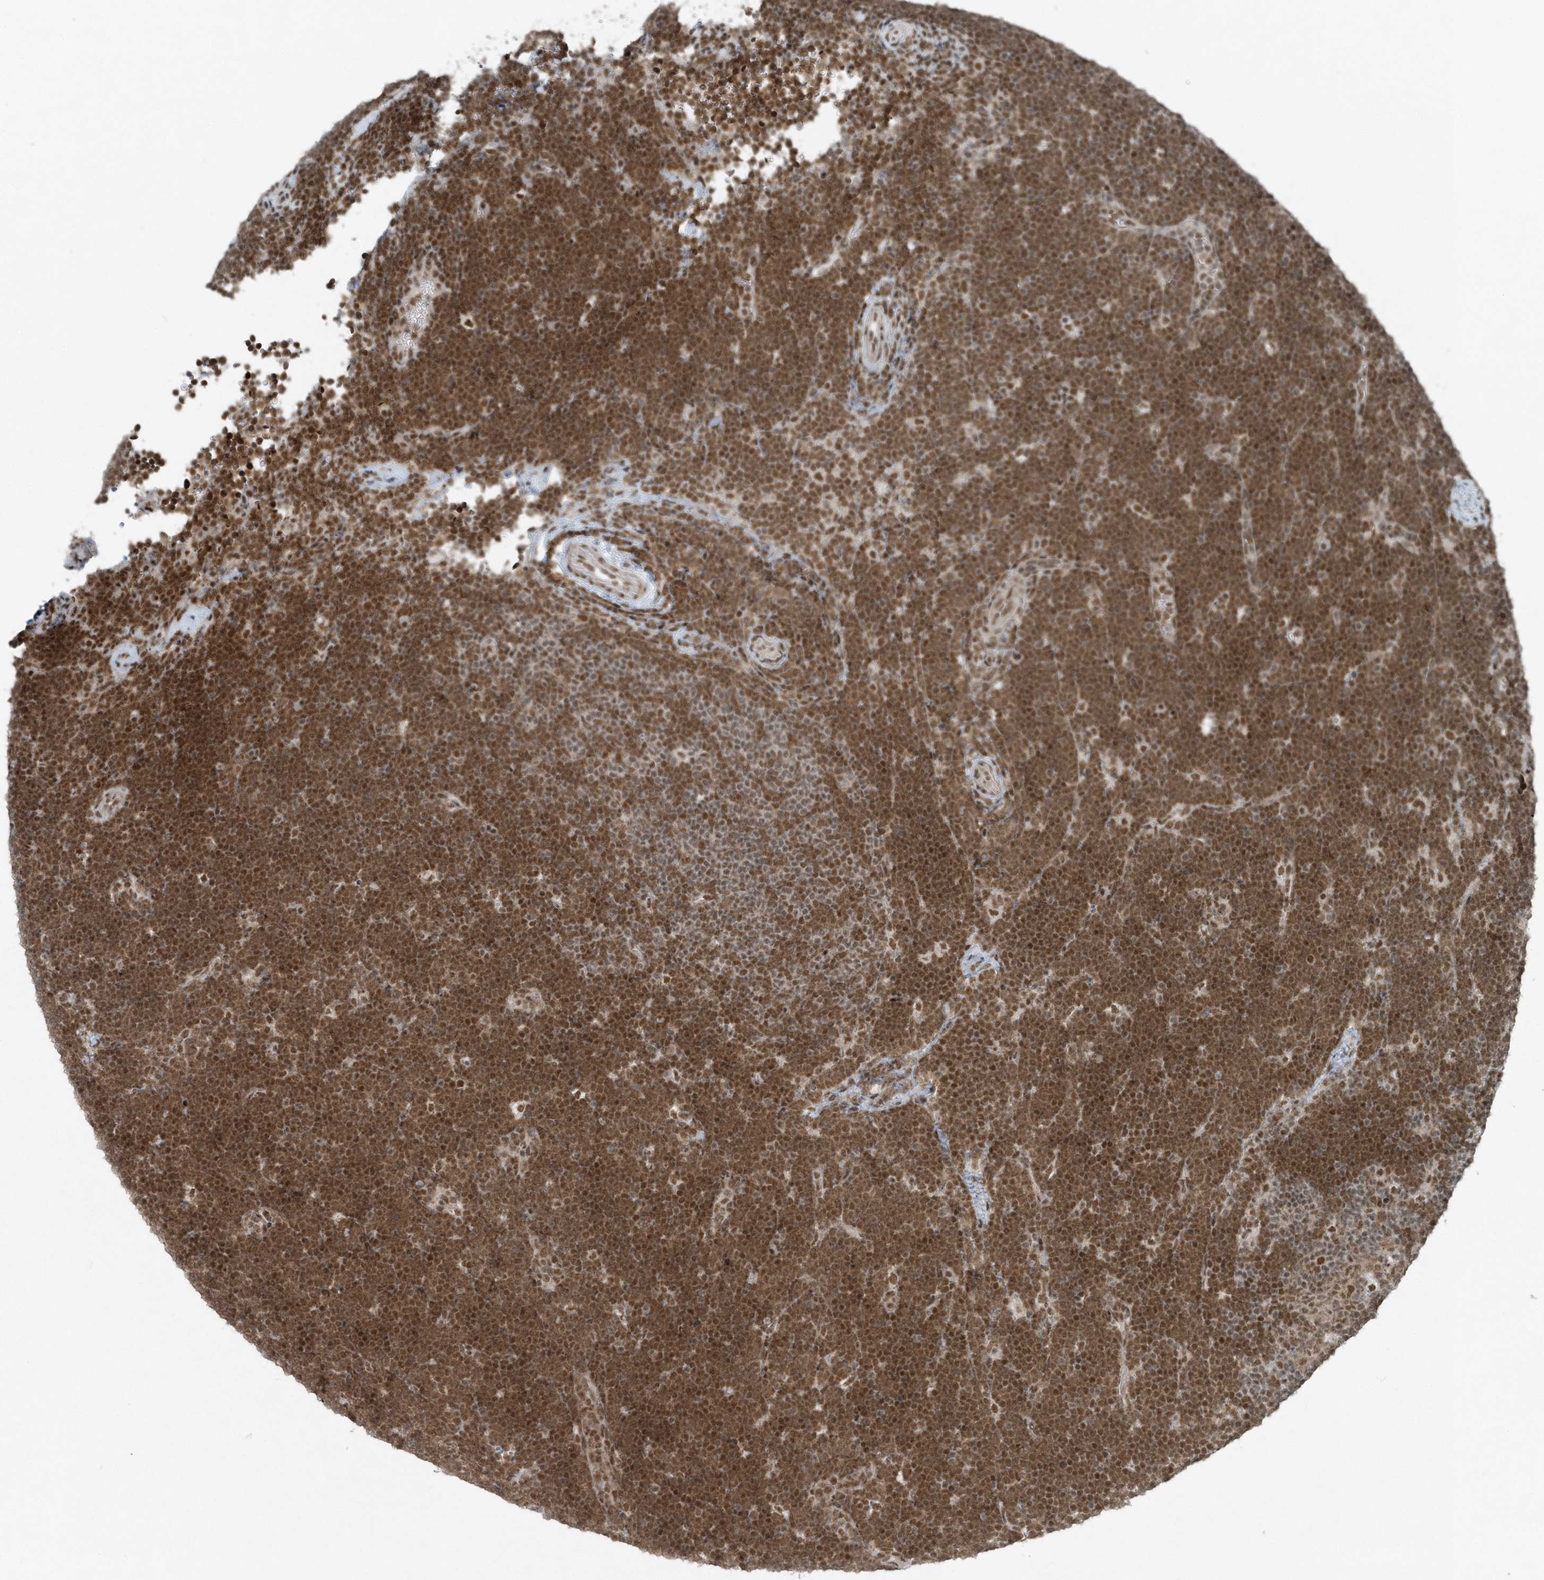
{"staining": {"intensity": "moderate", "quantity": ">75%", "location": "nuclear"}, "tissue": "lymphoma", "cell_type": "Tumor cells", "image_type": "cancer", "snomed": [{"axis": "morphology", "description": "Malignant lymphoma, non-Hodgkin's type, High grade"}, {"axis": "topography", "description": "Lymph node"}], "caption": "Protein analysis of lymphoma tissue demonstrates moderate nuclear staining in approximately >75% of tumor cells.", "gene": "YTHDC1", "patient": {"sex": "male", "age": 13}}